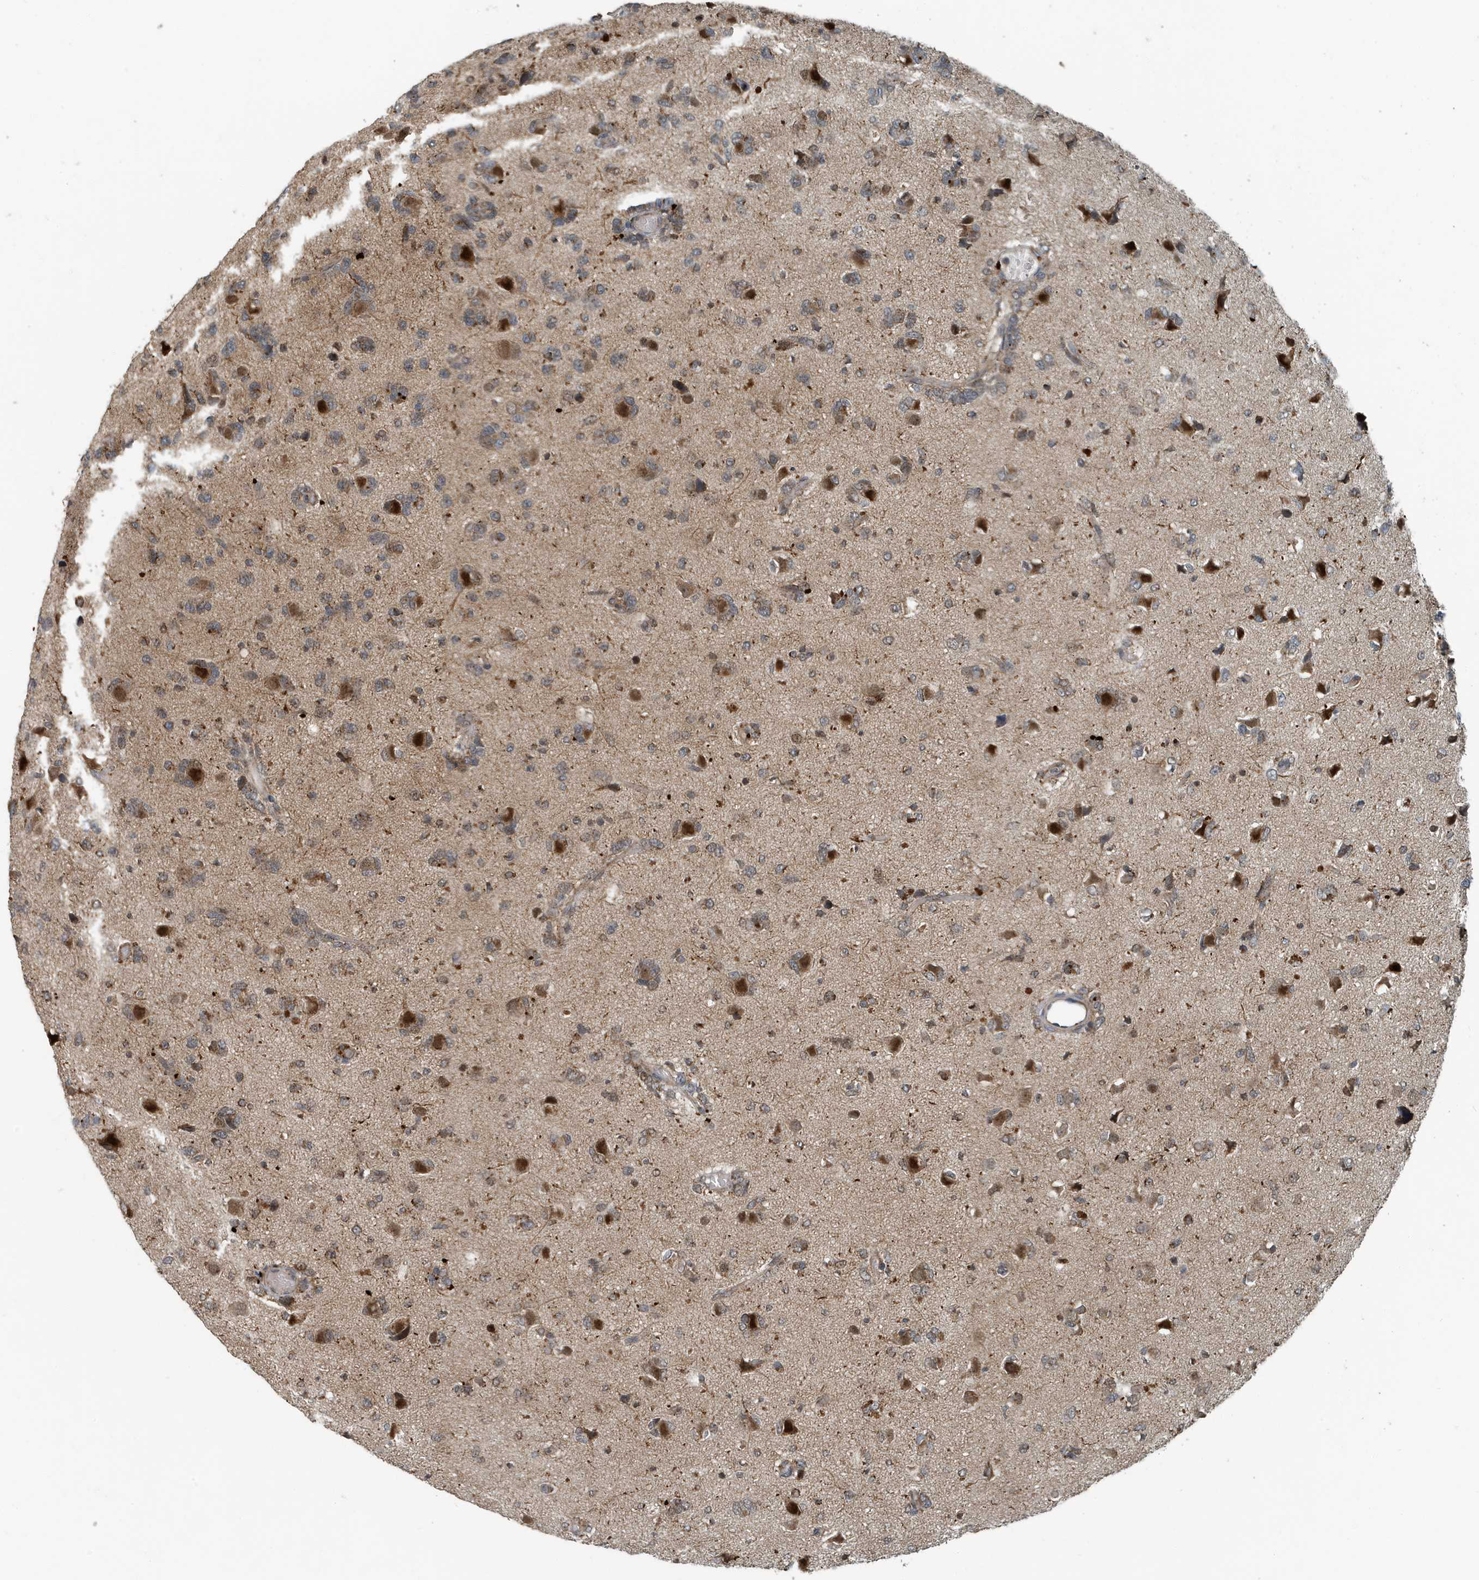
{"staining": {"intensity": "moderate", "quantity": "25%-75%", "location": "cytoplasmic/membranous"}, "tissue": "glioma", "cell_type": "Tumor cells", "image_type": "cancer", "snomed": [{"axis": "morphology", "description": "Glioma, malignant, High grade"}, {"axis": "topography", "description": "Brain"}], "caption": "Glioma stained with DAB (3,3'-diaminobenzidine) immunohistochemistry (IHC) demonstrates medium levels of moderate cytoplasmic/membranous staining in about 25%-75% of tumor cells.", "gene": "KIF15", "patient": {"sex": "female", "age": 59}}